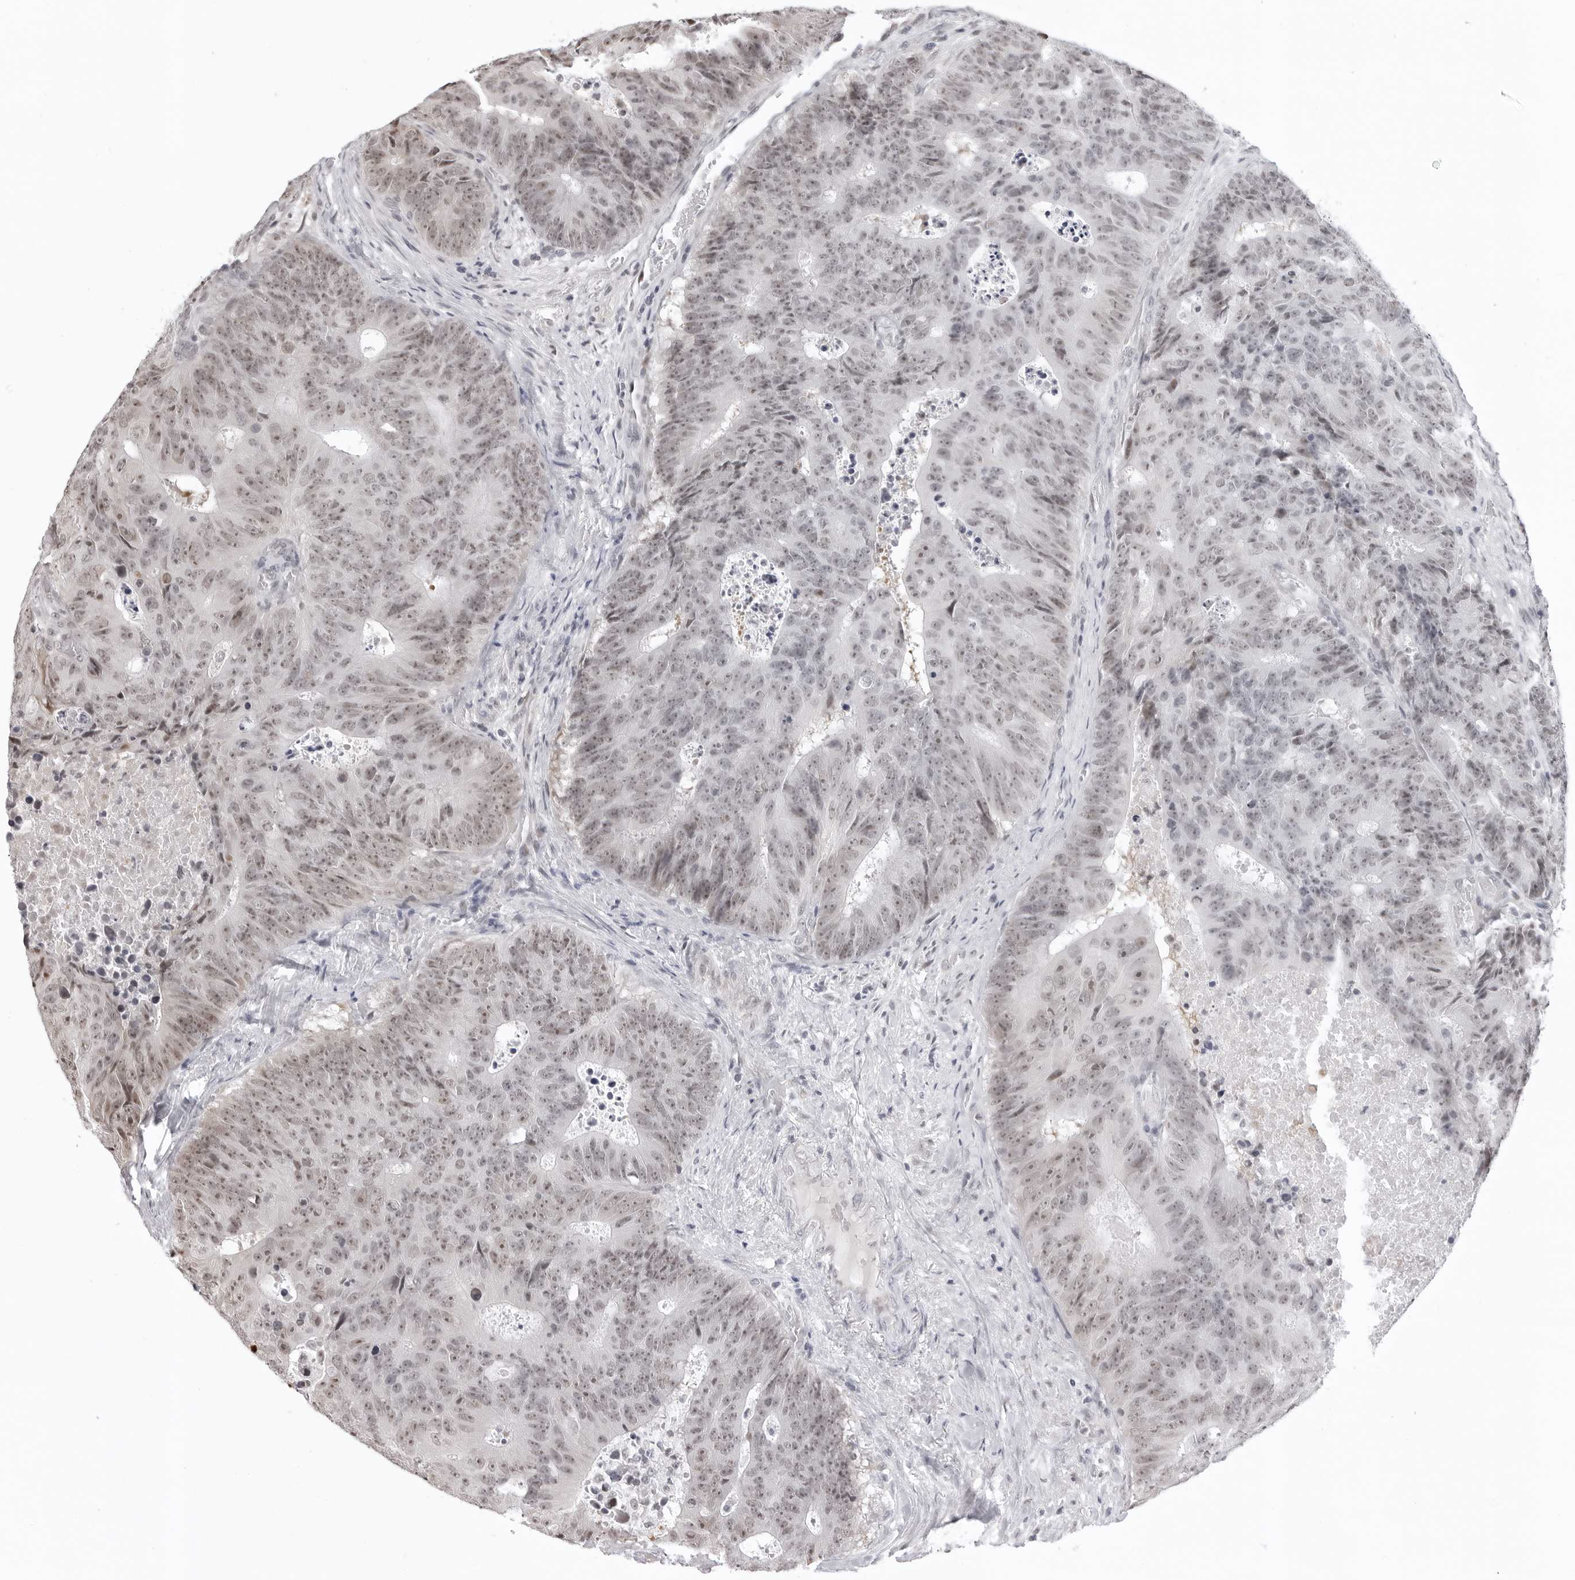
{"staining": {"intensity": "weak", "quantity": ">75%", "location": "nuclear"}, "tissue": "colorectal cancer", "cell_type": "Tumor cells", "image_type": "cancer", "snomed": [{"axis": "morphology", "description": "Adenocarcinoma, NOS"}, {"axis": "topography", "description": "Colon"}], "caption": "Immunohistochemistry staining of colorectal cancer (adenocarcinoma), which displays low levels of weak nuclear positivity in about >75% of tumor cells indicating weak nuclear protein positivity. The staining was performed using DAB (3,3'-diaminobenzidine) (brown) for protein detection and nuclei were counterstained in hematoxylin (blue).", "gene": "PHF3", "patient": {"sex": "male", "age": 87}}